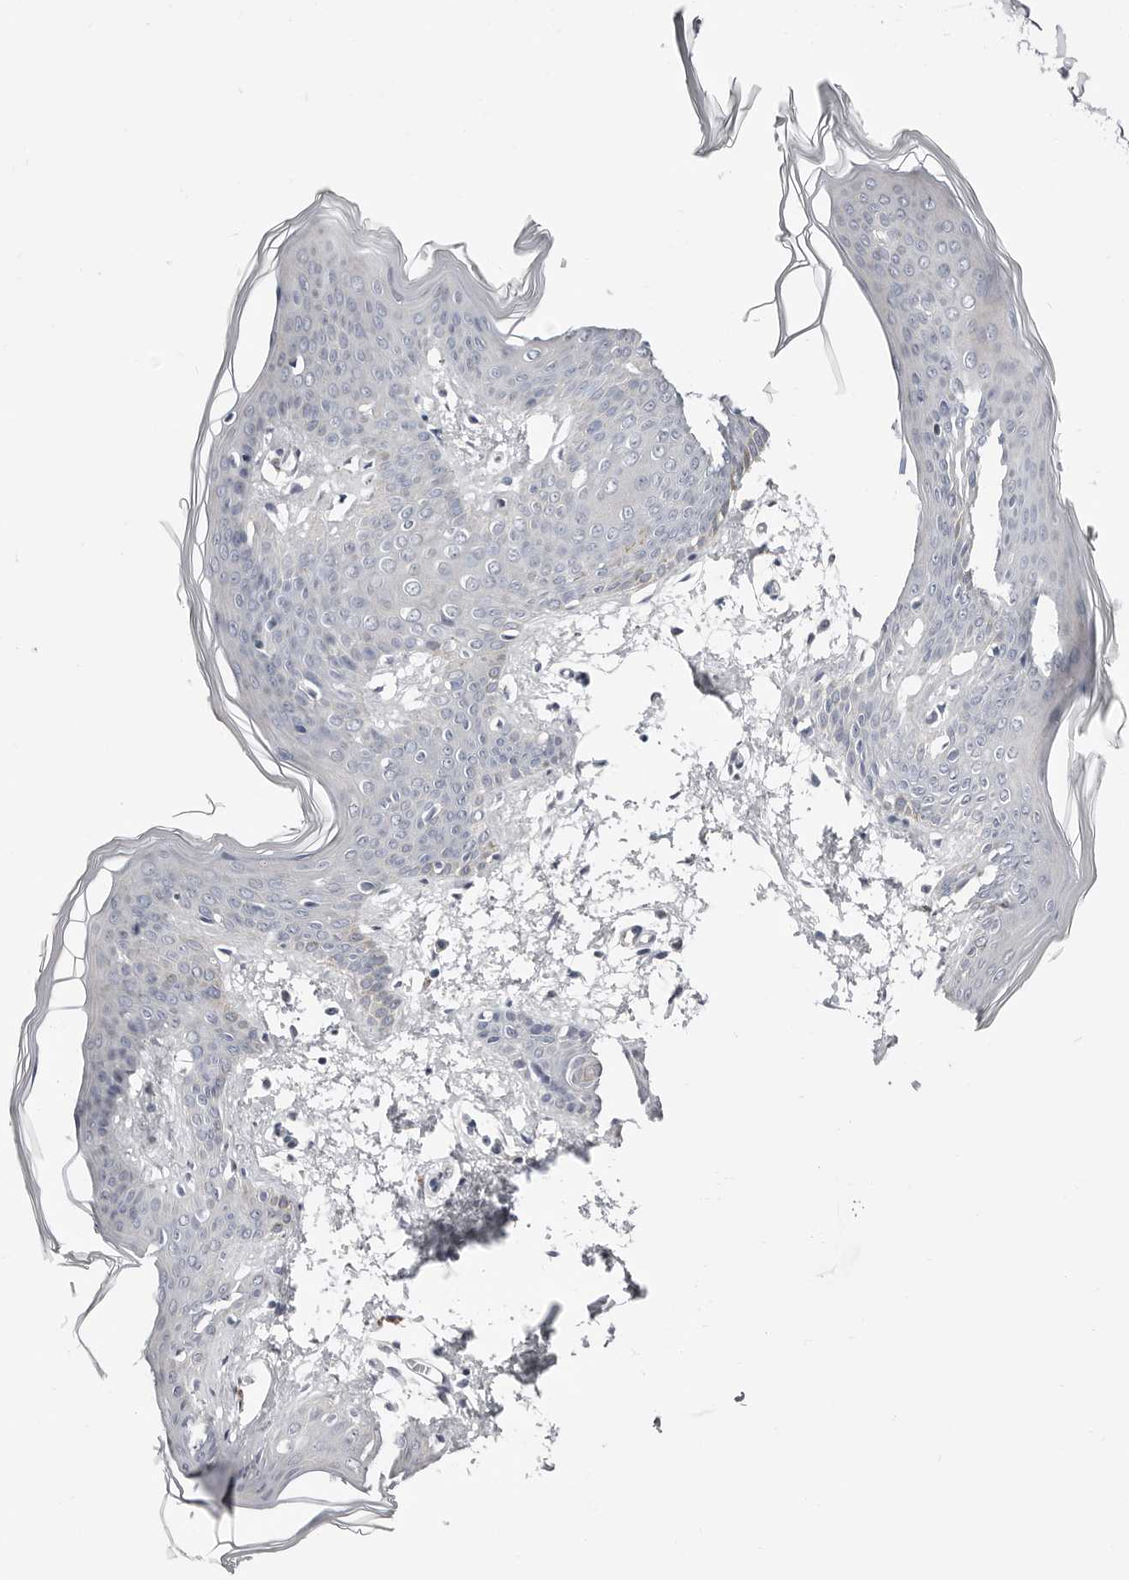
{"staining": {"intensity": "negative", "quantity": "none", "location": "none"}, "tissue": "skin", "cell_type": "Fibroblasts", "image_type": "normal", "snomed": [{"axis": "morphology", "description": "Normal tissue, NOS"}, {"axis": "topography", "description": "Skin"}], "caption": "Immunohistochemical staining of benign human skin displays no significant expression in fibroblasts. (DAB IHC with hematoxylin counter stain).", "gene": "ASRGL1", "patient": {"sex": "female", "age": 17}}